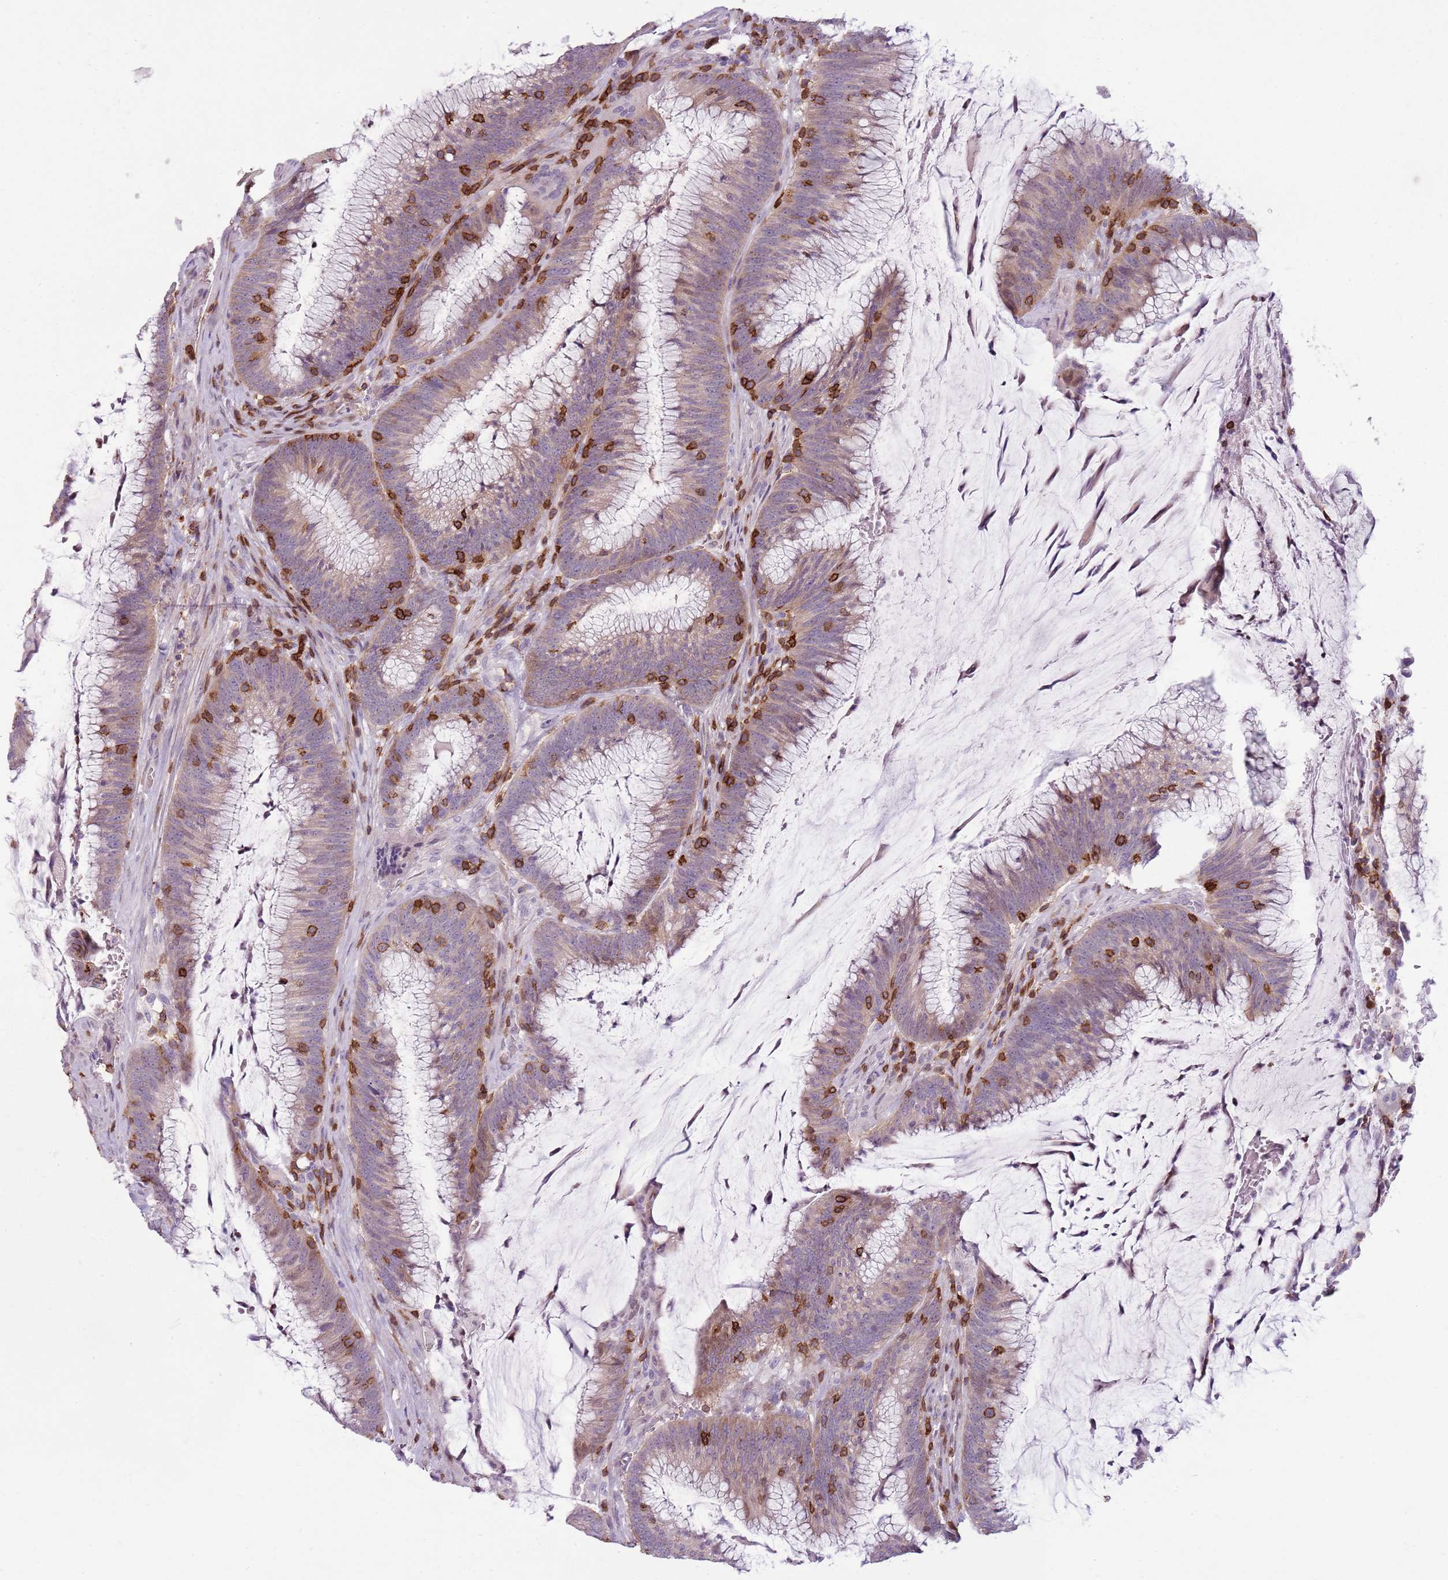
{"staining": {"intensity": "weak", "quantity": "25%-75%", "location": "cytoplasmic/membranous"}, "tissue": "colorectal cancer", "cell_type": "Tumor cells", "image_type": "cancer", "snomed": [{"axis": "morphology", "description": "Adenocarcinoma, NOS"}, {"axis": "topography", "description": "Rectum"}], "caption": "Colorectal adenocarcinoma stained with DAB (3,3'-diaminobenzidine) IHC demonstrates low levels of weak cytoplasmic/membranous positivity in about 25%-75% of tumor cells.", "gene": "ZNF583", "patient": {"sex": "female", "age": 77}}